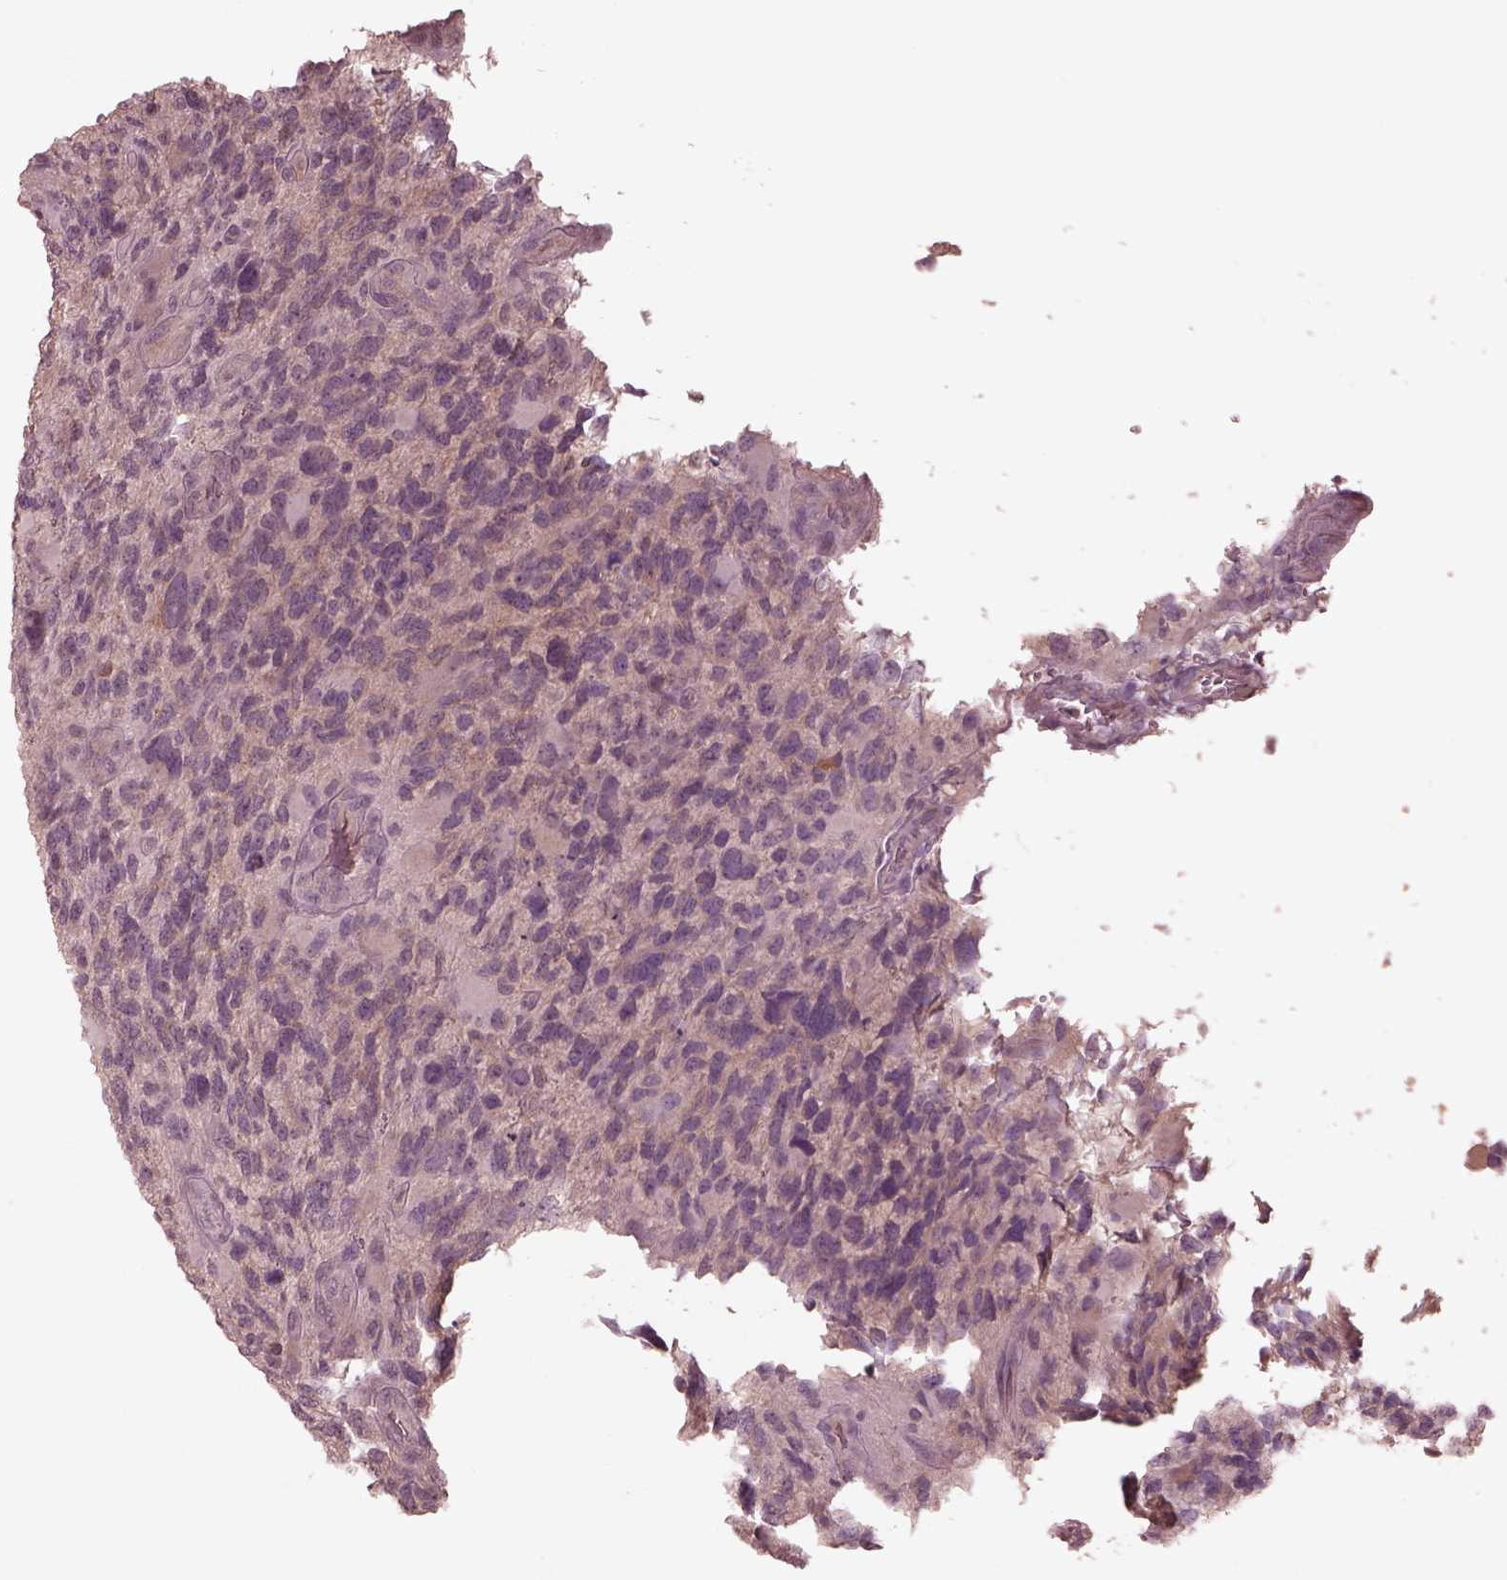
{"staining": {"intensity": "negative", "quantity": "none", "location": "none"}, "tissue": "glioma", "cell_type": "Tumor cells", "image_type": "cancer", "snomed": [{"axis": "morphology", "description": "Glioma, malignant, High grade"}, {"axis": "topography", "description": "Brain"}], "caption": "Human glioma stained for a protein using immunohistochemistry (IHC) exhibits no staining in tumor cells.", "gene": "VWA5B1", "patient": {"sex": "female", "age": 71}}